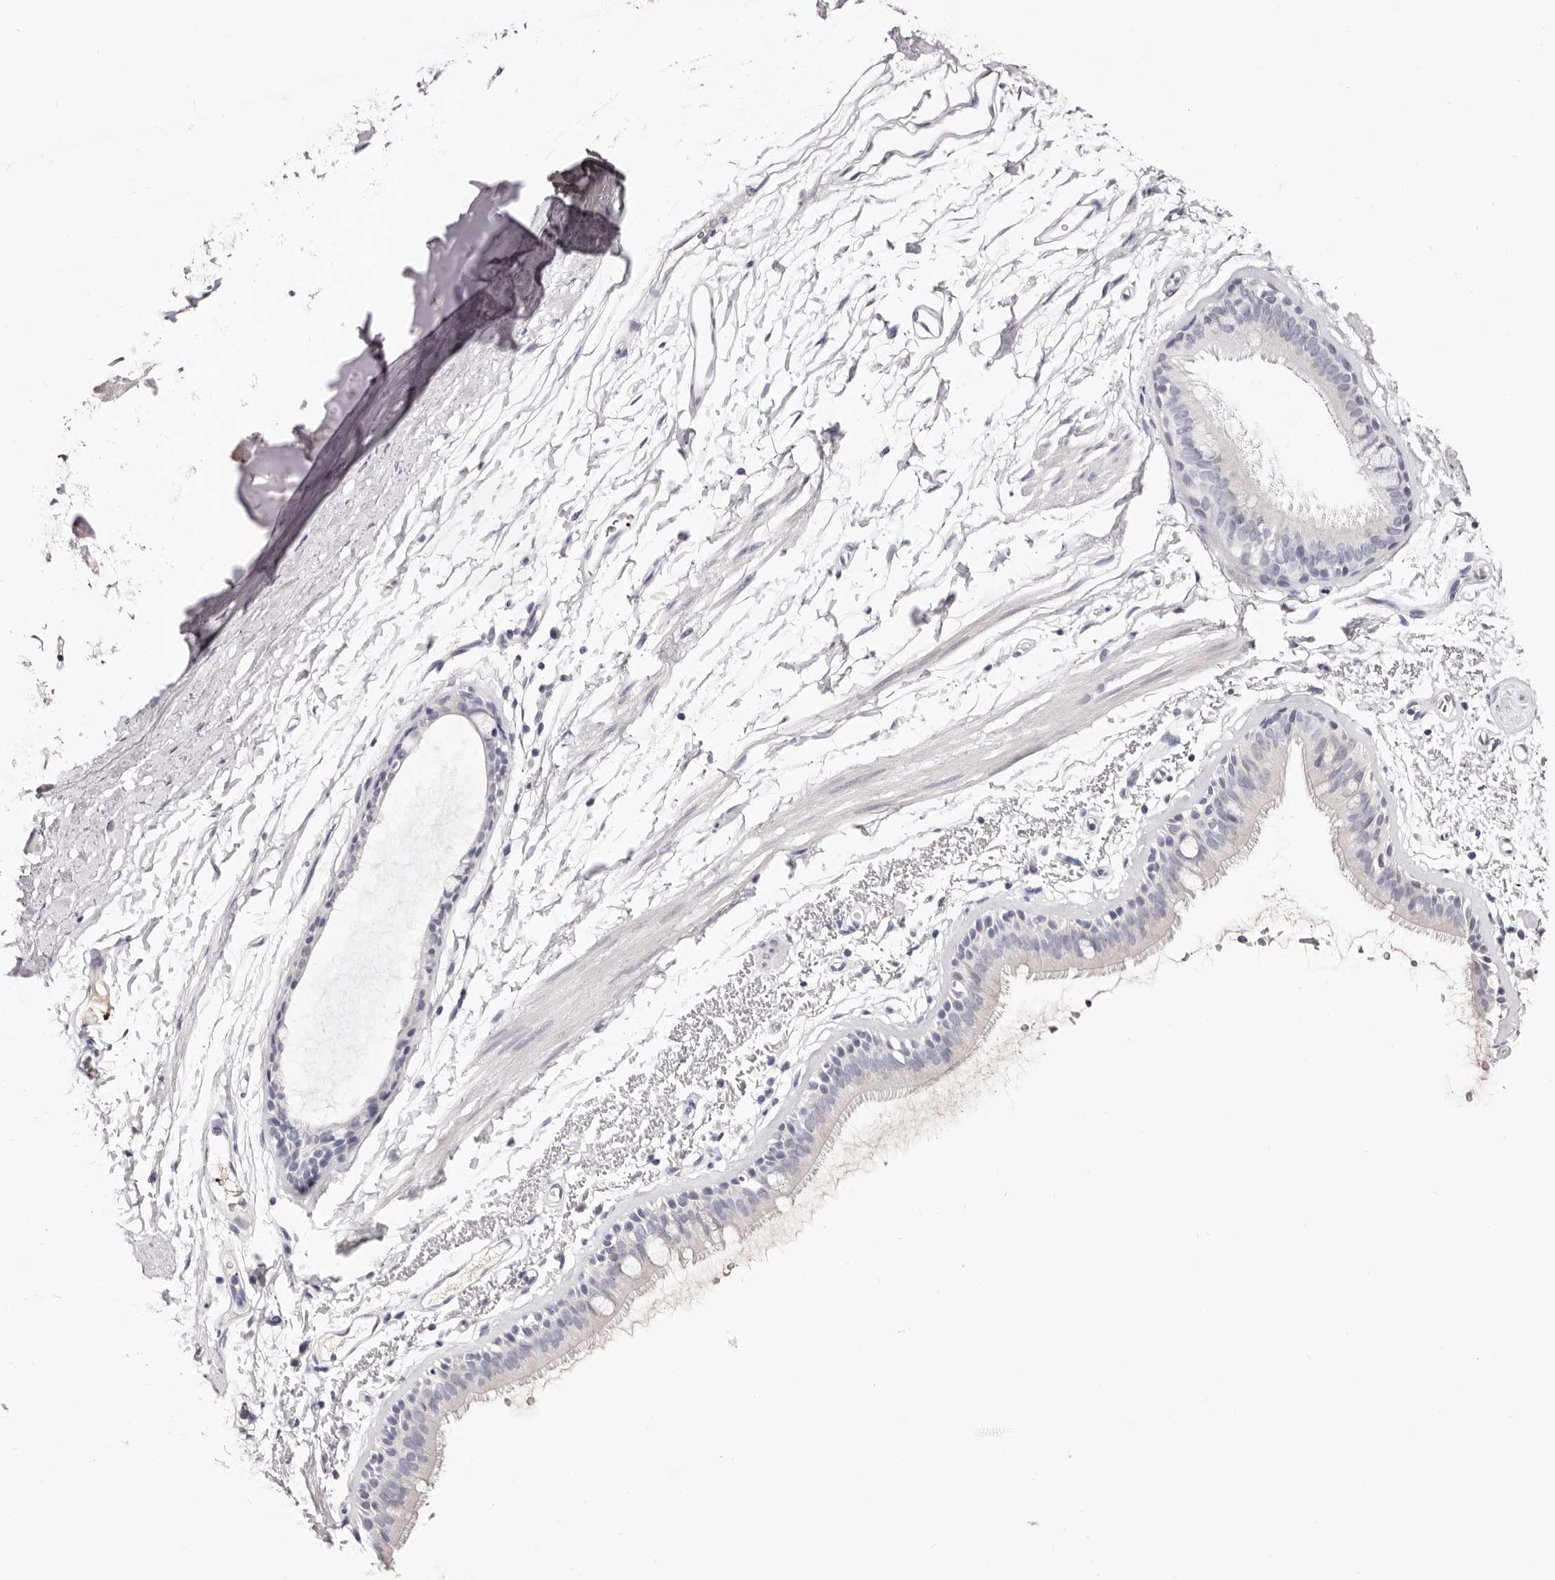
{"staining": {"intensity": "negative", "quantity": "none", "location": "none"}, "tissue": "bronchus", "cell_type": "Respiratory epithelial cells", "image_type": "normal", "snomed": [{"axis": "morphology", "description": "Normal tissue, NOS"}, {"axis": "topography", "description": "Lymph node"}, {"axis": "topography", "description": "Bronchus"}], "caption": "A photomicrograph of bronchus stained for a protein displays no brown staining in respiratory epithelial cells. (DAB (3,3'-diaminobenzidine) IHC with hematoxylin counter stain).", "gene": "PF4", "patient": {"sex": "female", "age": 70}}